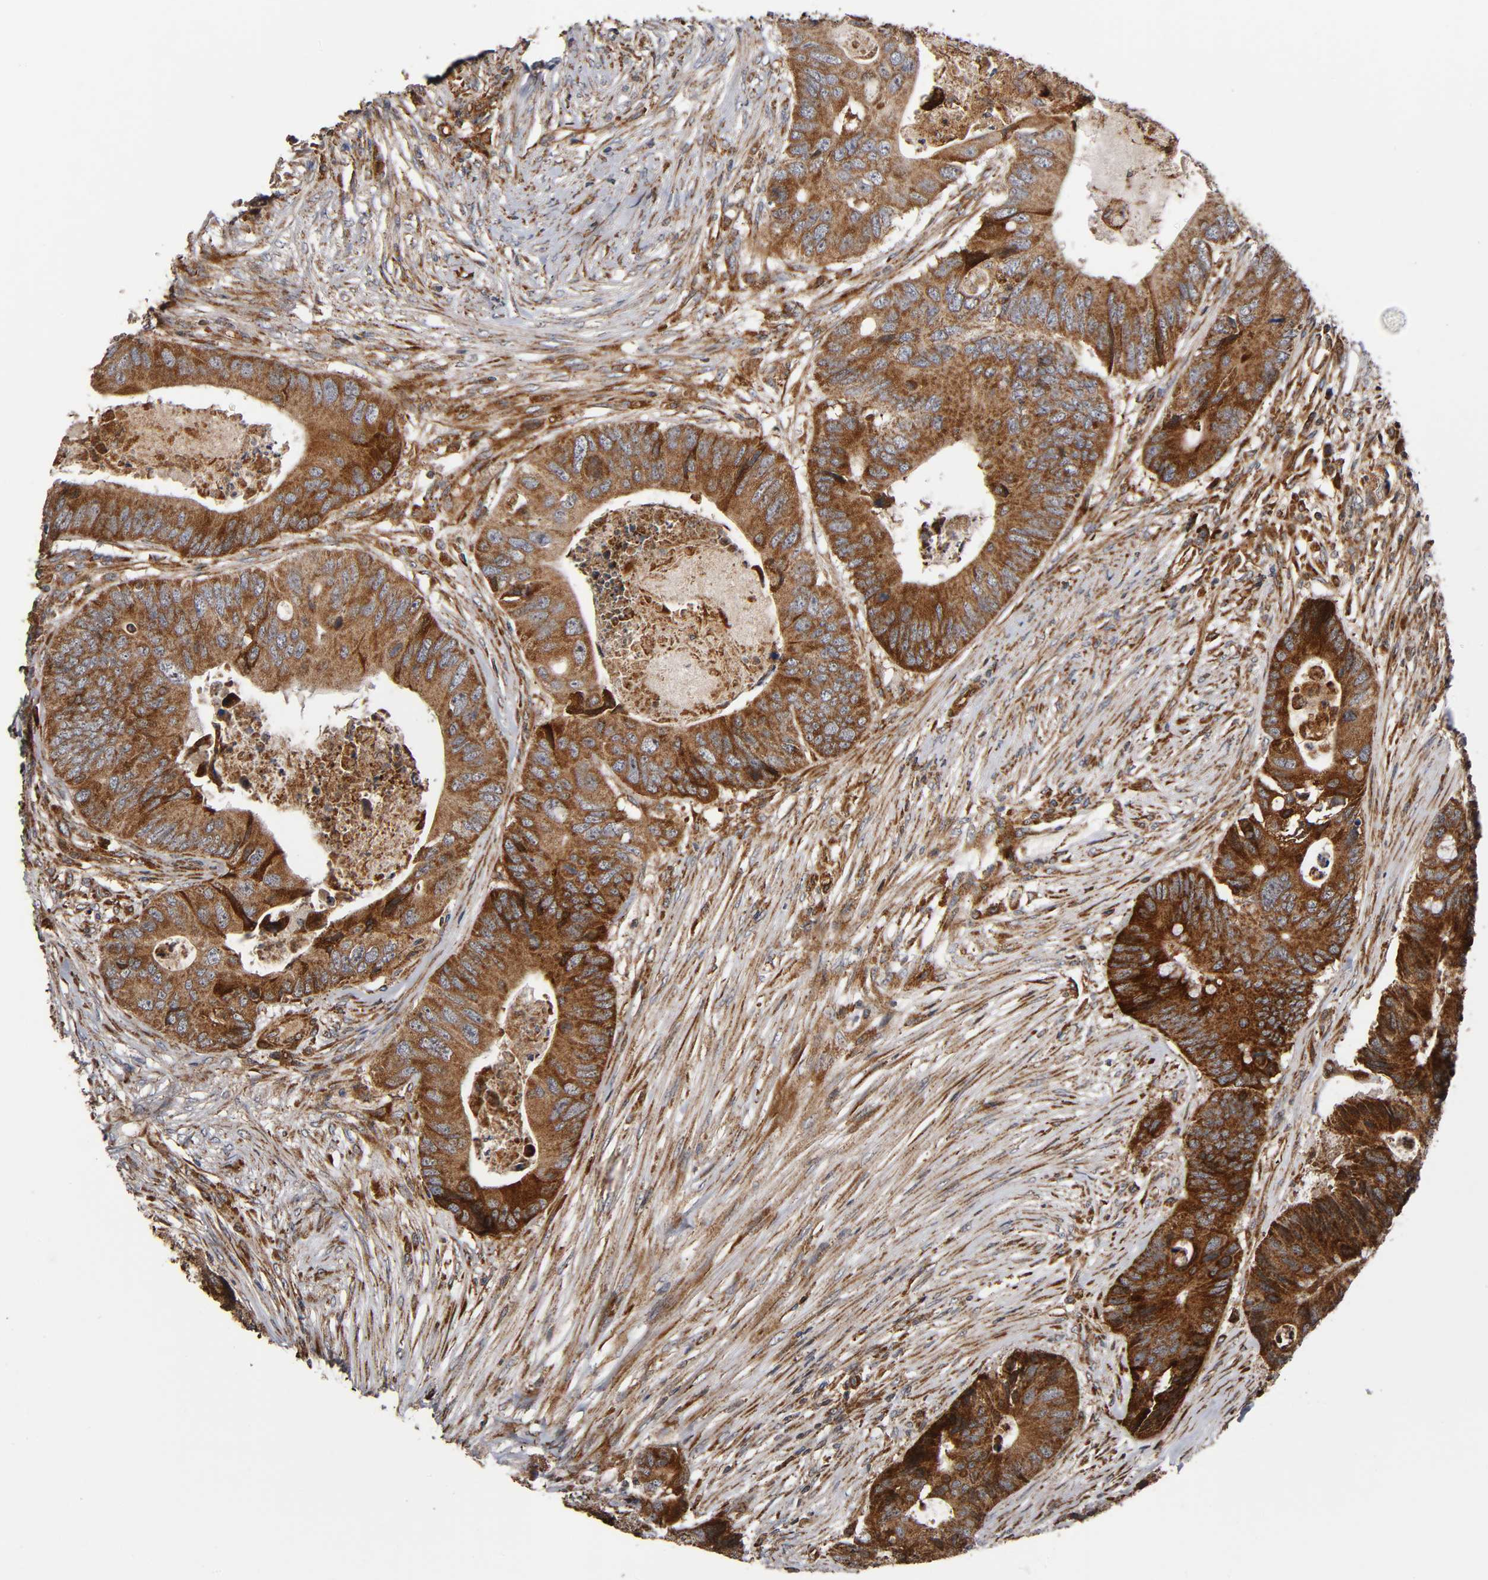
{"staining": {"intensity": "moderate", "quantity": ">75%", "location": "cytoplasmic/membranous"}, "tissue": "colorectal cancer", "cell_type": "Tumor cells", "image_type": "cancer", "snomed": [{"axis": "morphology", "description": "Adenocarcinoma, NOS"}, {"axis": "topography", "description": "Colon"}], "caption": "Immunohistochemical staining of colorectal adenocarcinoma demonstrates moderate cytoplasmic/membranous protein positivity in about >75% of tumor cells.", "gene": "MAP3K1", "patient": {"sex": "male", "age": 71}}